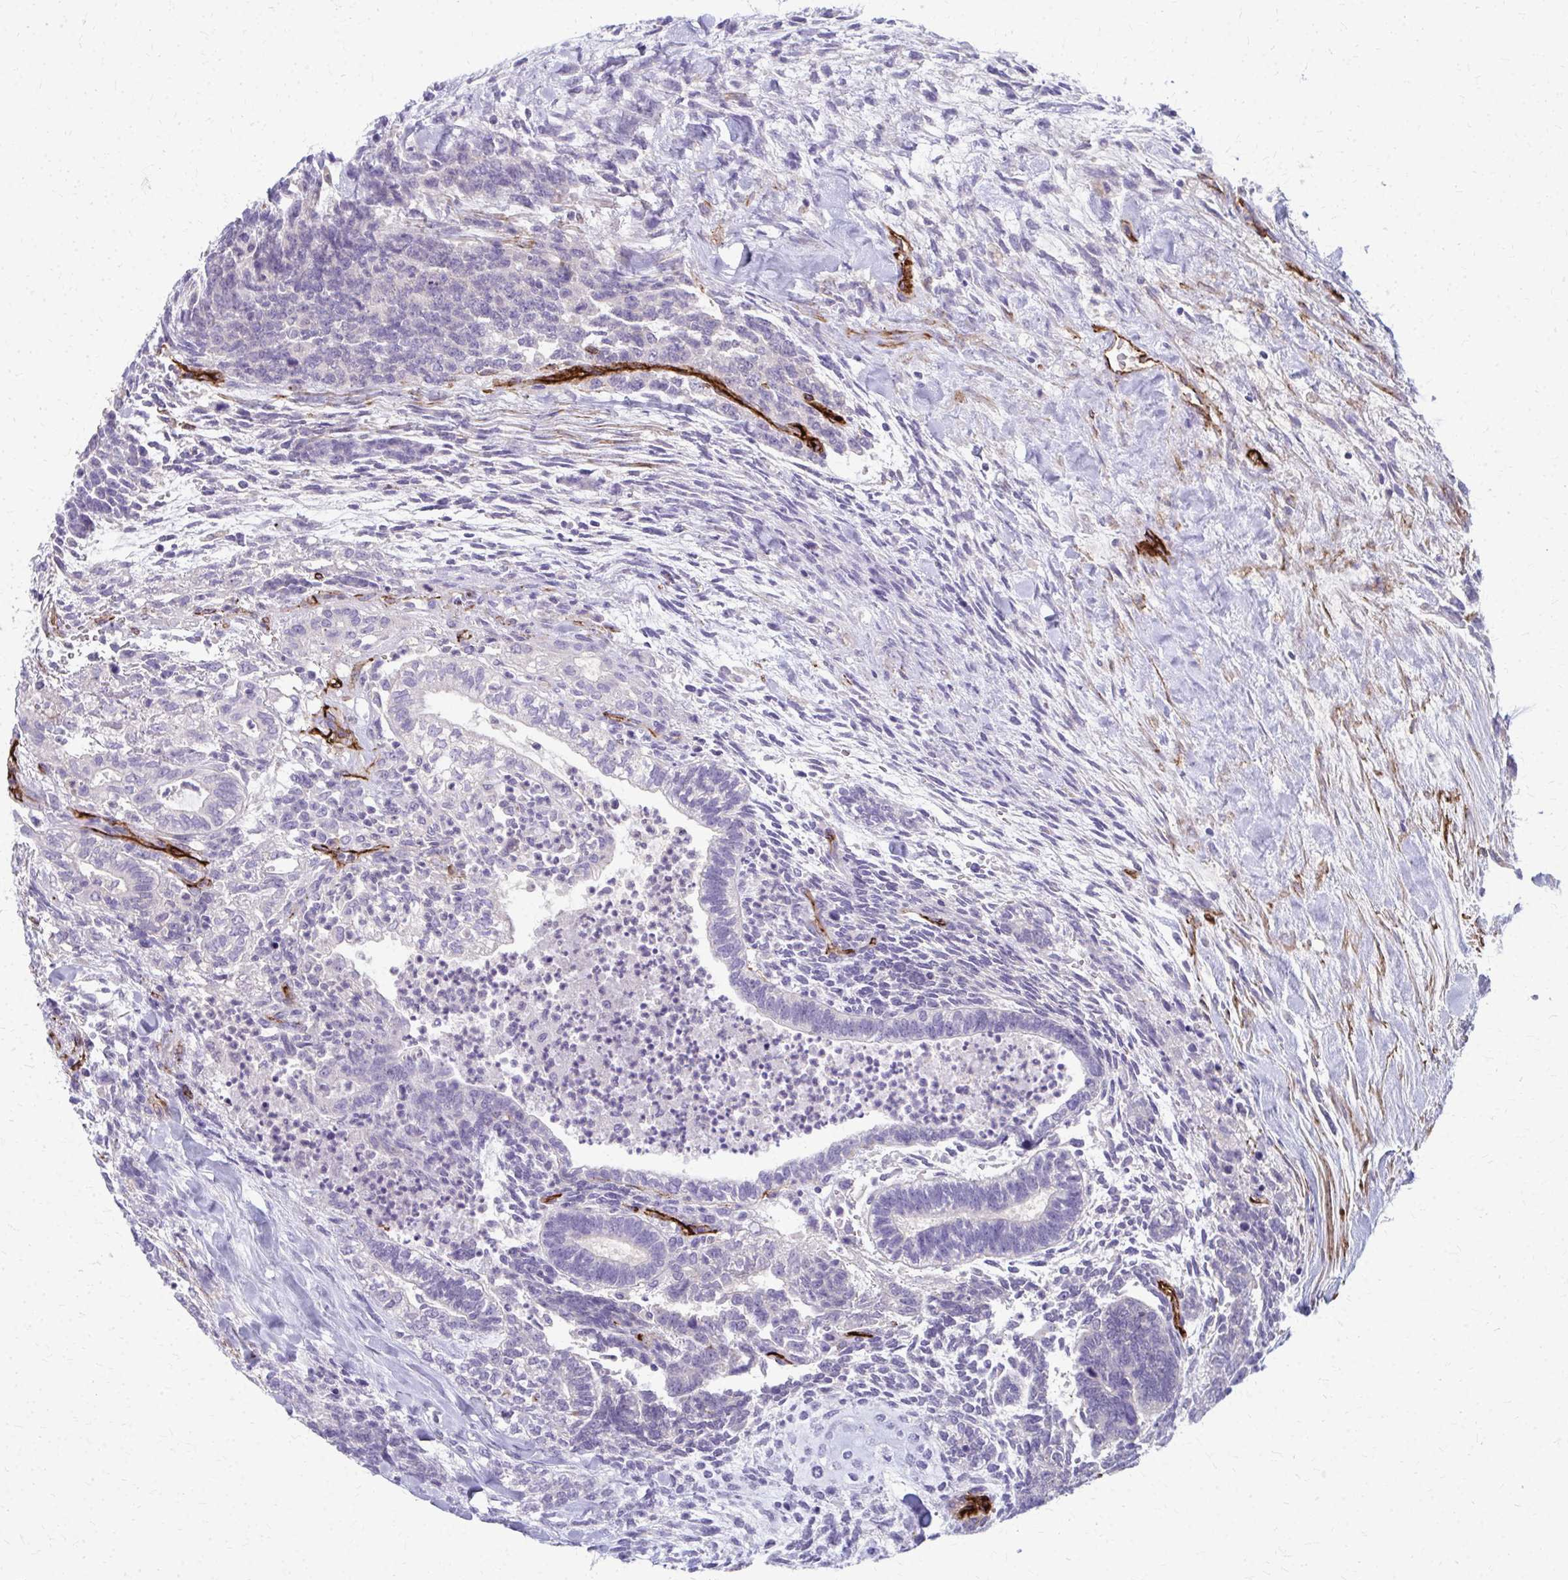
{"staining": {"intensity": "negative", "quantity": "none", "location": "none"}, "tissue": "testis cancer", "cell_type": "Tumor cells", "image_type": "cancer", "snomed": [{"axis": "morphology", "description": "Carcinoma, Embryonal, NOS"}, {"axis": "topography", "description": "Testis"}], "caption": "DAB immunohistochemical staining of human testis embryonal carcinoma displays no significant positivity in tumor cells.", "gene": "ADIPOQ", "patient": {"sex": "male", "age": 23}}